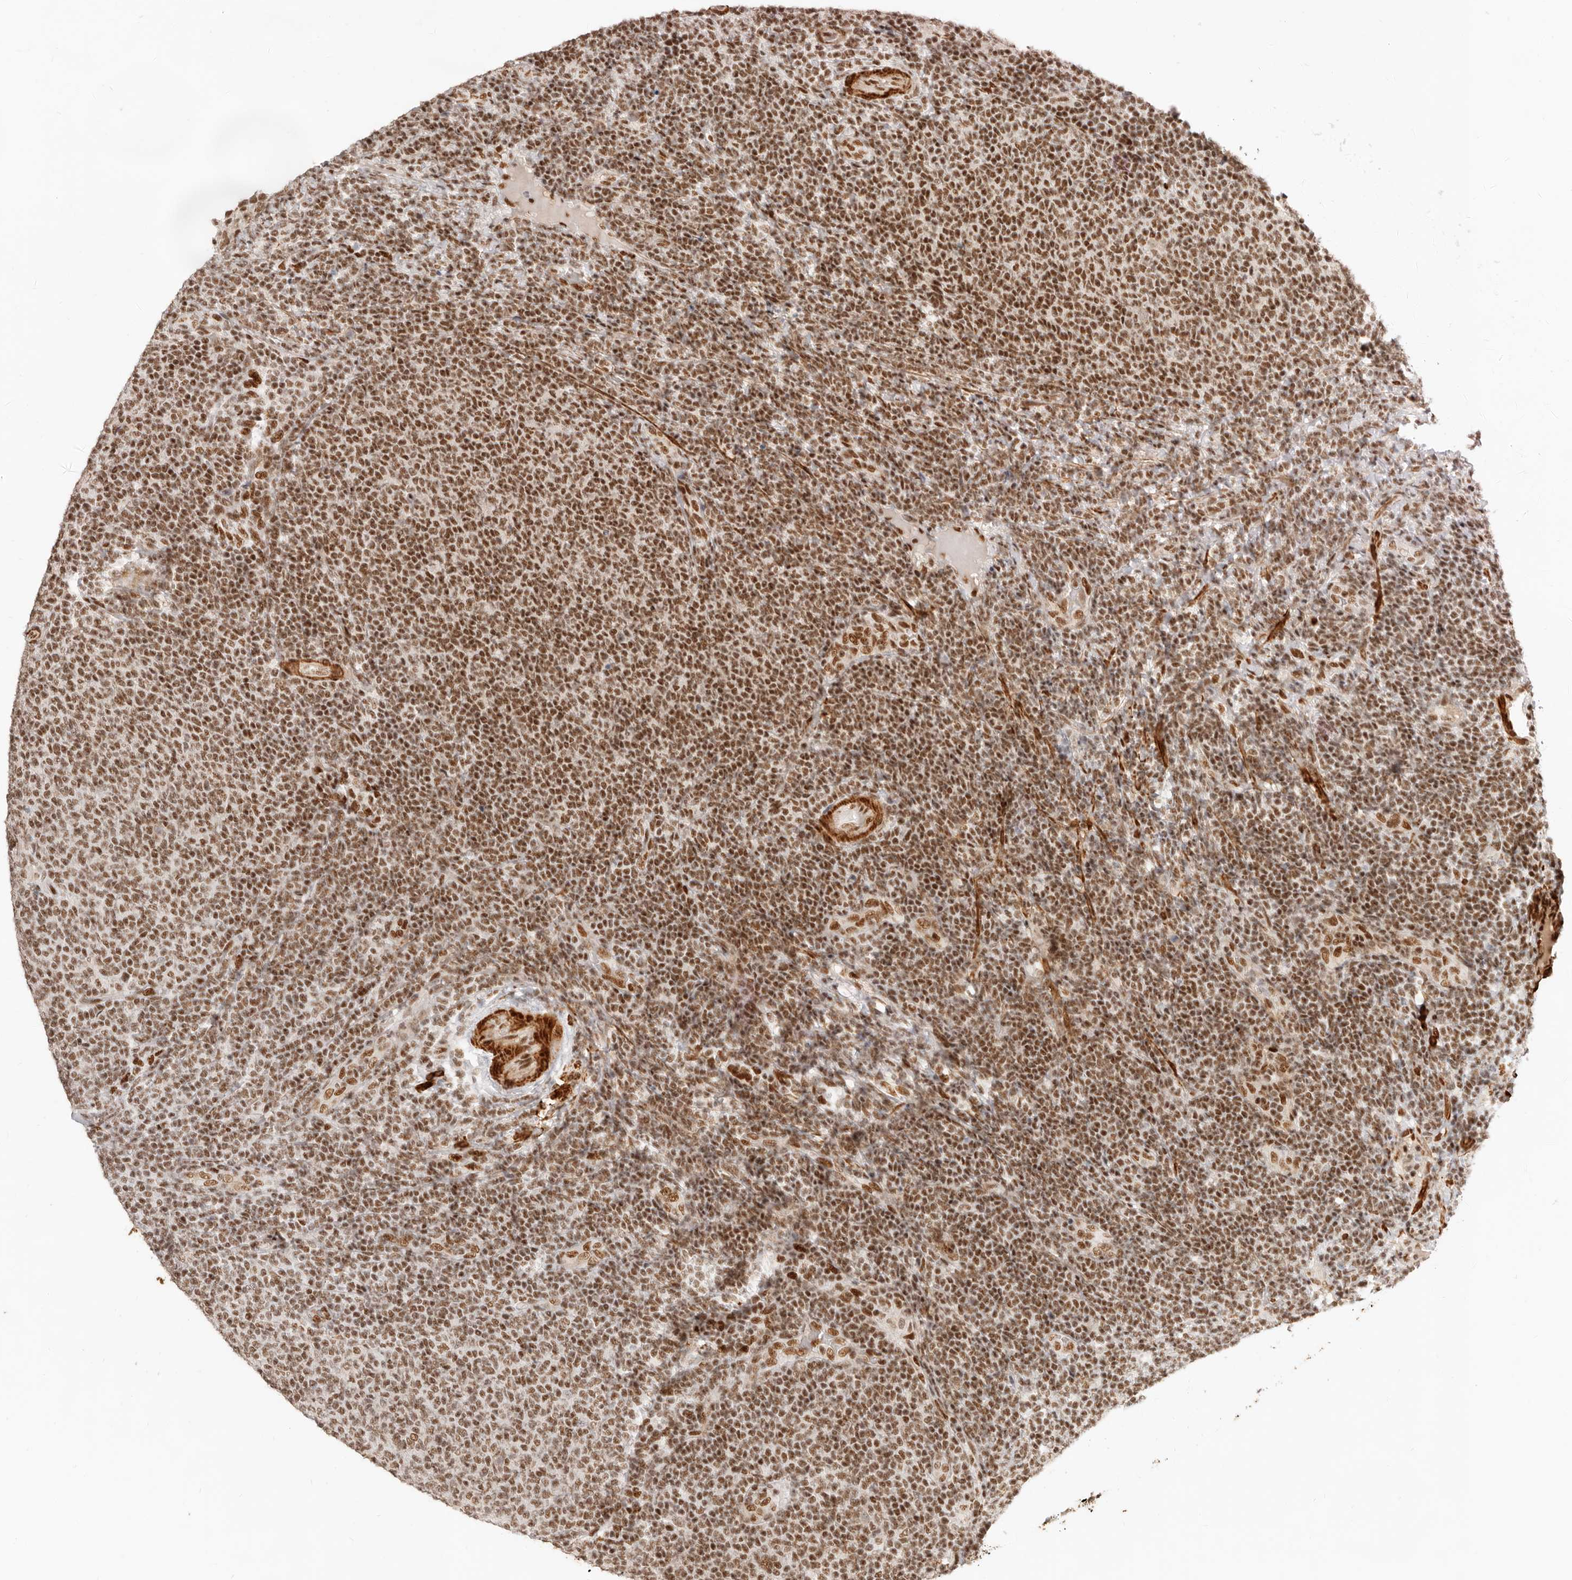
{"staining": {"intensity": "moderate", "quantity": ">75%", "location": "nuclear"}, "tissue": "lymphoma", "cell_type": "Tumor cells", "image_type": "cancer", "snomed": [{"axis": "morphology", "description": "Malignant lymphoma, non-Hodgkin's type, Low grade"}, {"axis": "topography", "description": "Lymph node"}], "caption": "Protein staining demonstrates moderate nuclear expression in about >75% of tumor cells in malignant lymphoma, non-Hodgkin's type (low-grade).", "gene": "GABPA", "patient": {"sex": "male", "age": 66}}